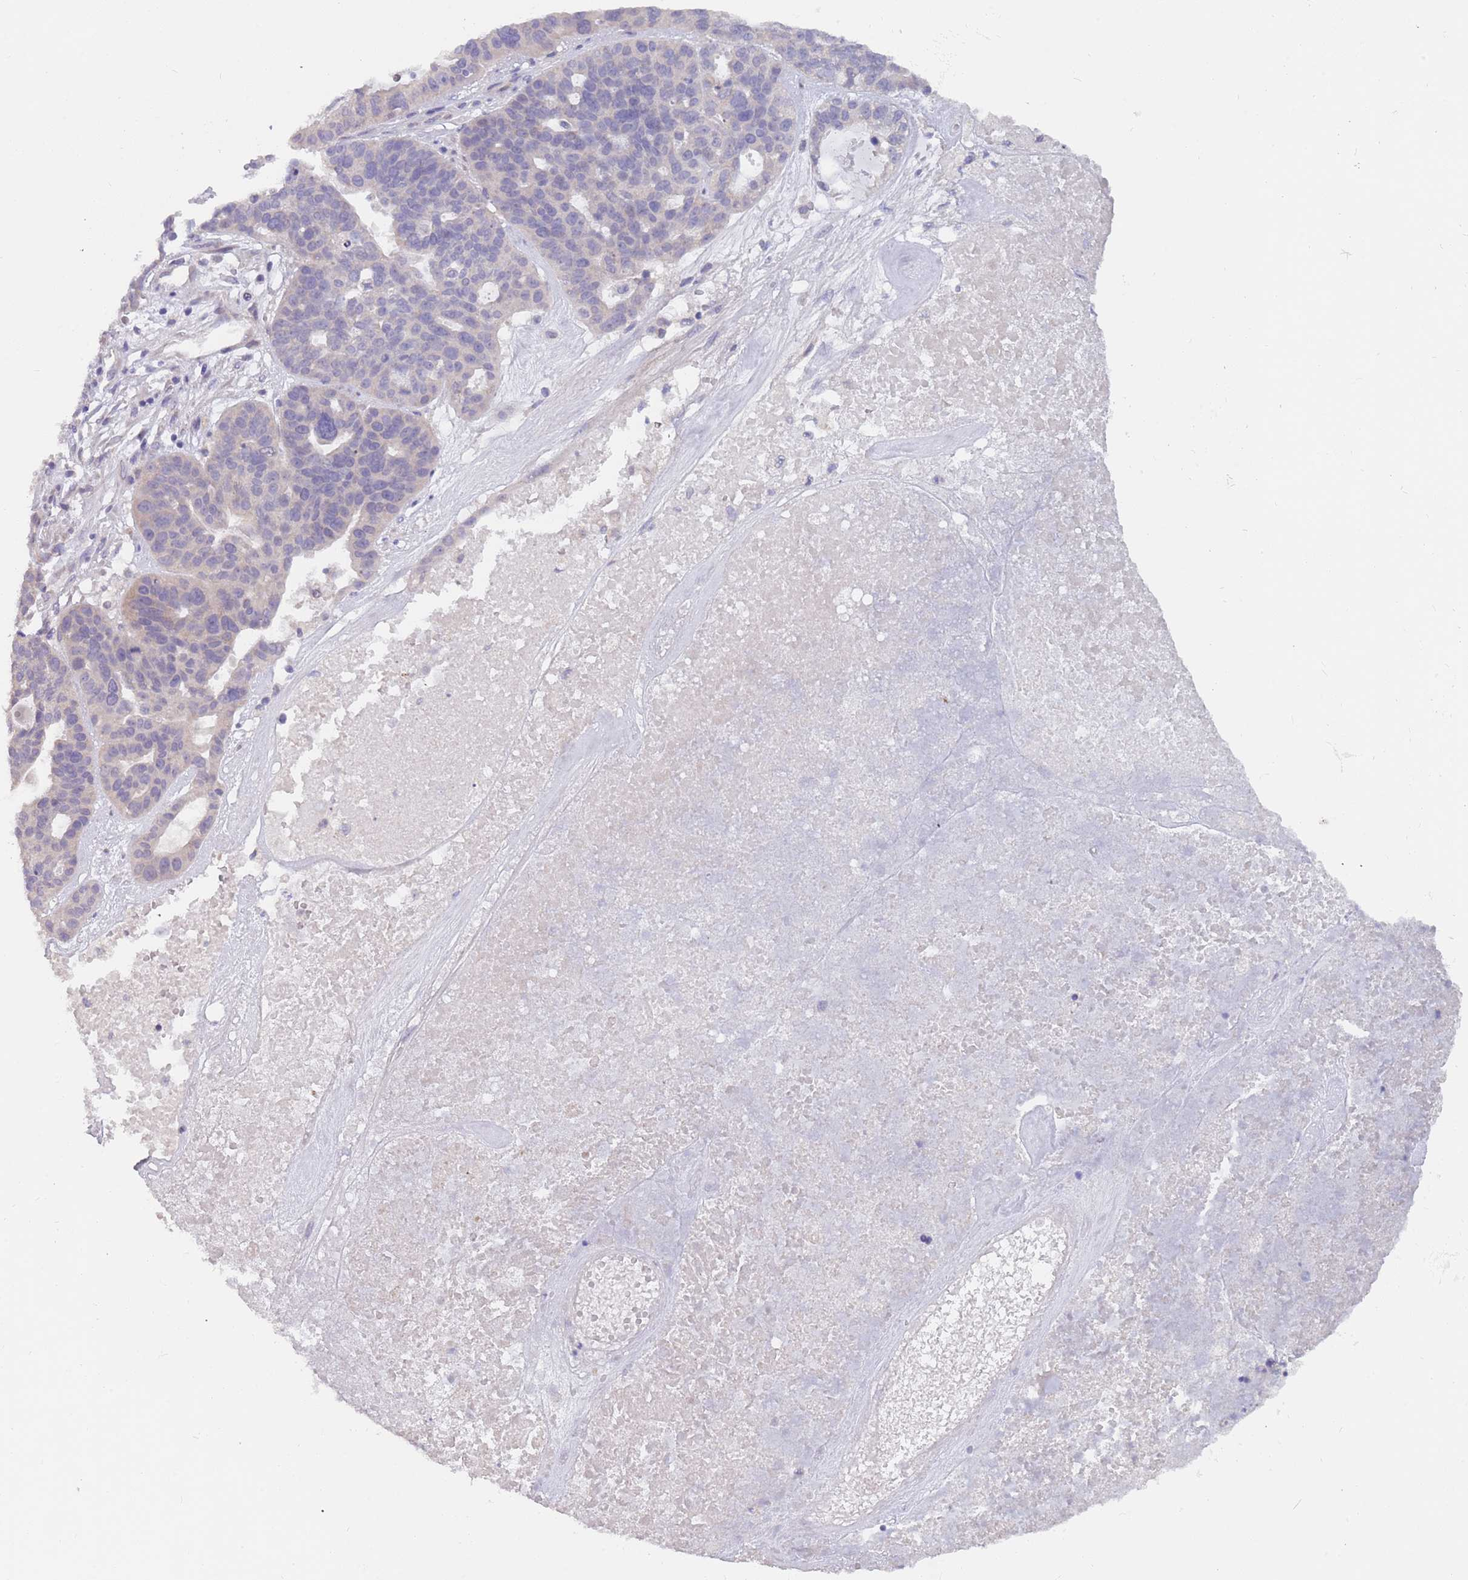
{"staining": {"intensity": "negative", "quantity": "none", "location": "none"}, "tissue": "ovarian cancer", "cell_type": "Tumor cells", "image_type": "cancer", "snomed": [{"axis": "morphology", "description": "Cystadenocarcinoma, serous, NOS"}, {"axis": "topography", "description": "Ovary"}], "caption": "There is no significant positivity in tumor cells of ovarian cancer (serous cystadenocarcinoma).", "gene": "ZNF746", "patient": {"sex": "female", "age": 59}}